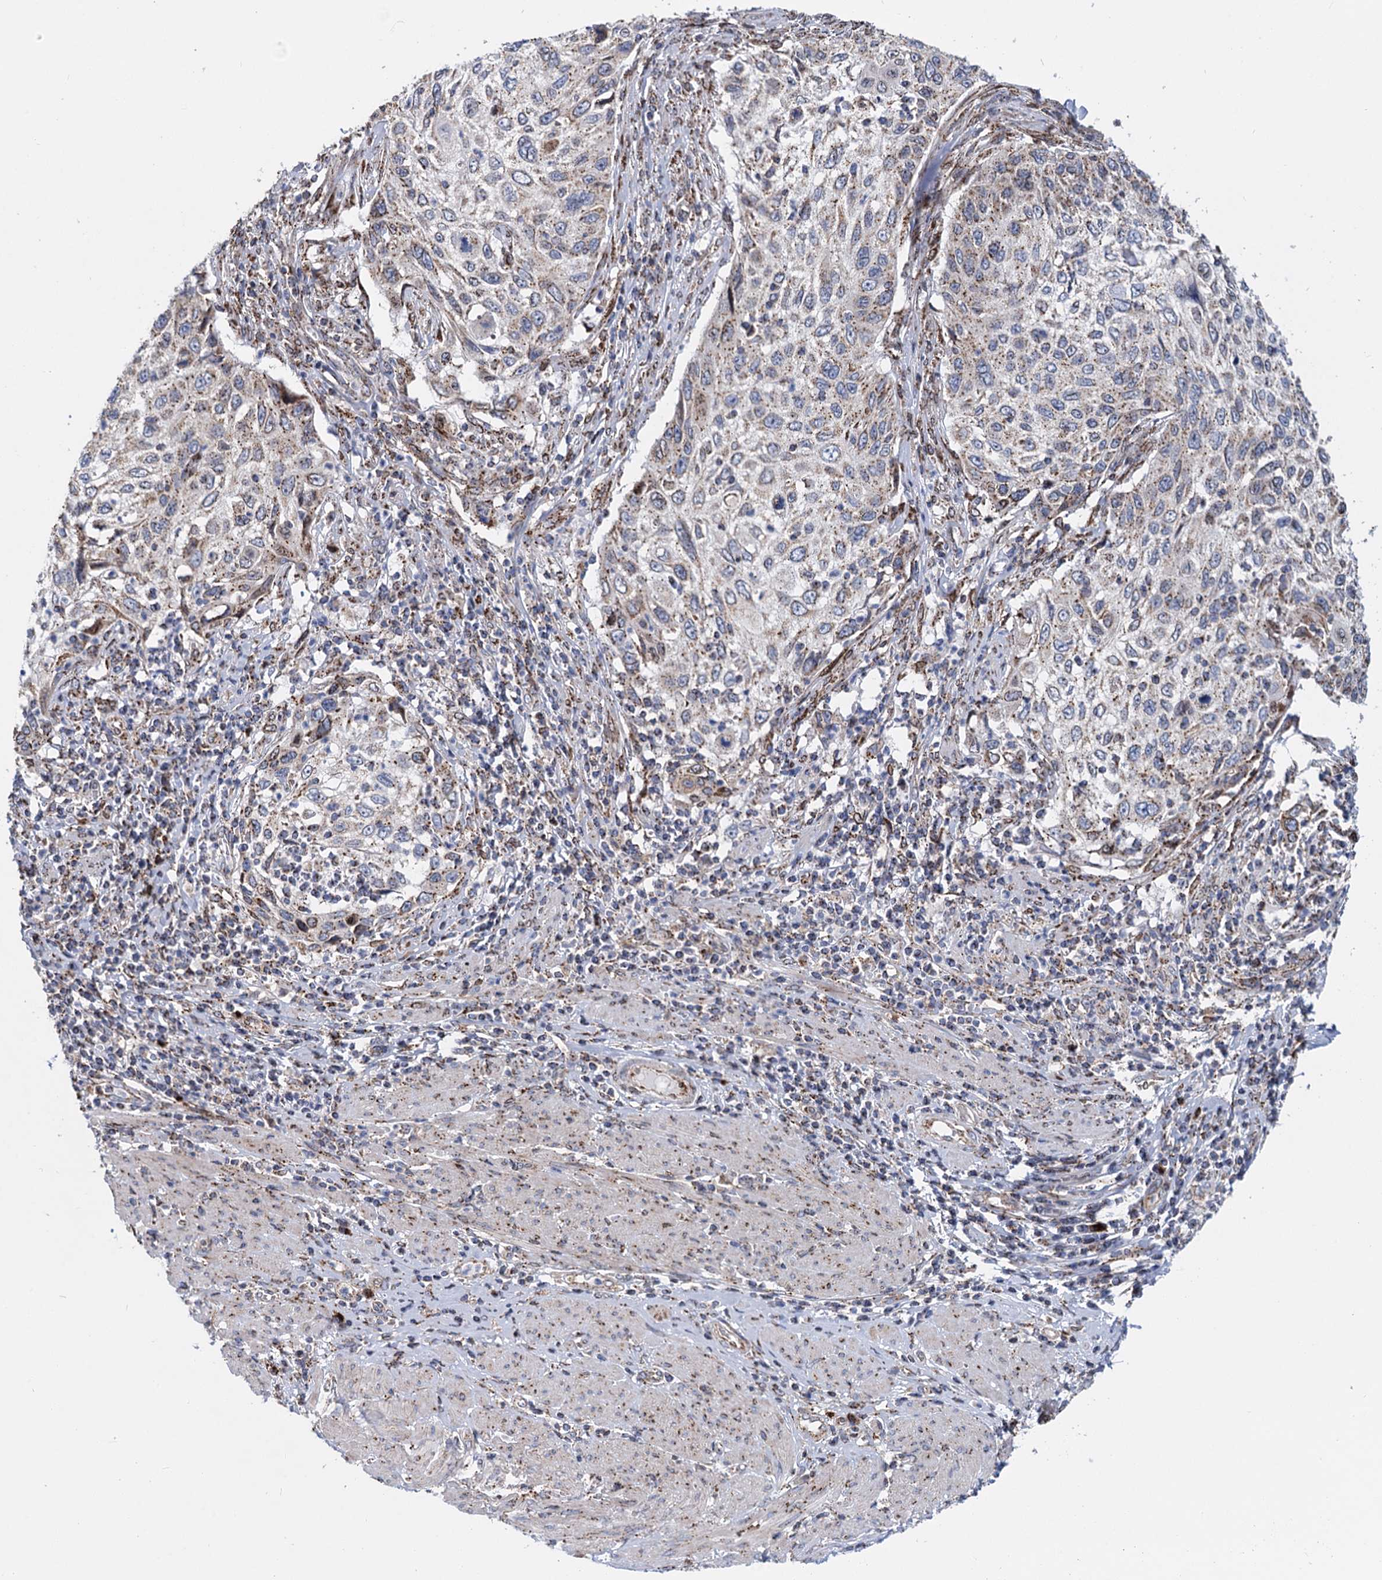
{"staining": {"intensity": "weak", "quantity": ">75%", "location": "cytoplasmic/membranous"}, "tissue": "cervical cancer", "cell_type": "Tumor cells", "image_type": "cancer", "snomed": [{"axis": "morphology", "description": "Squamous cell carcinoma, NOS"}, {"axis": "topography", "description": "Cervix"}], "caption": "Protein staining exhibits weak cytoplasmic/membranous positivity in about >75% of tumor cells in squamous cell carcinoma (cervical).", "gene": "SUPT20H", "patient": {"sex": "female", "age": 70}}